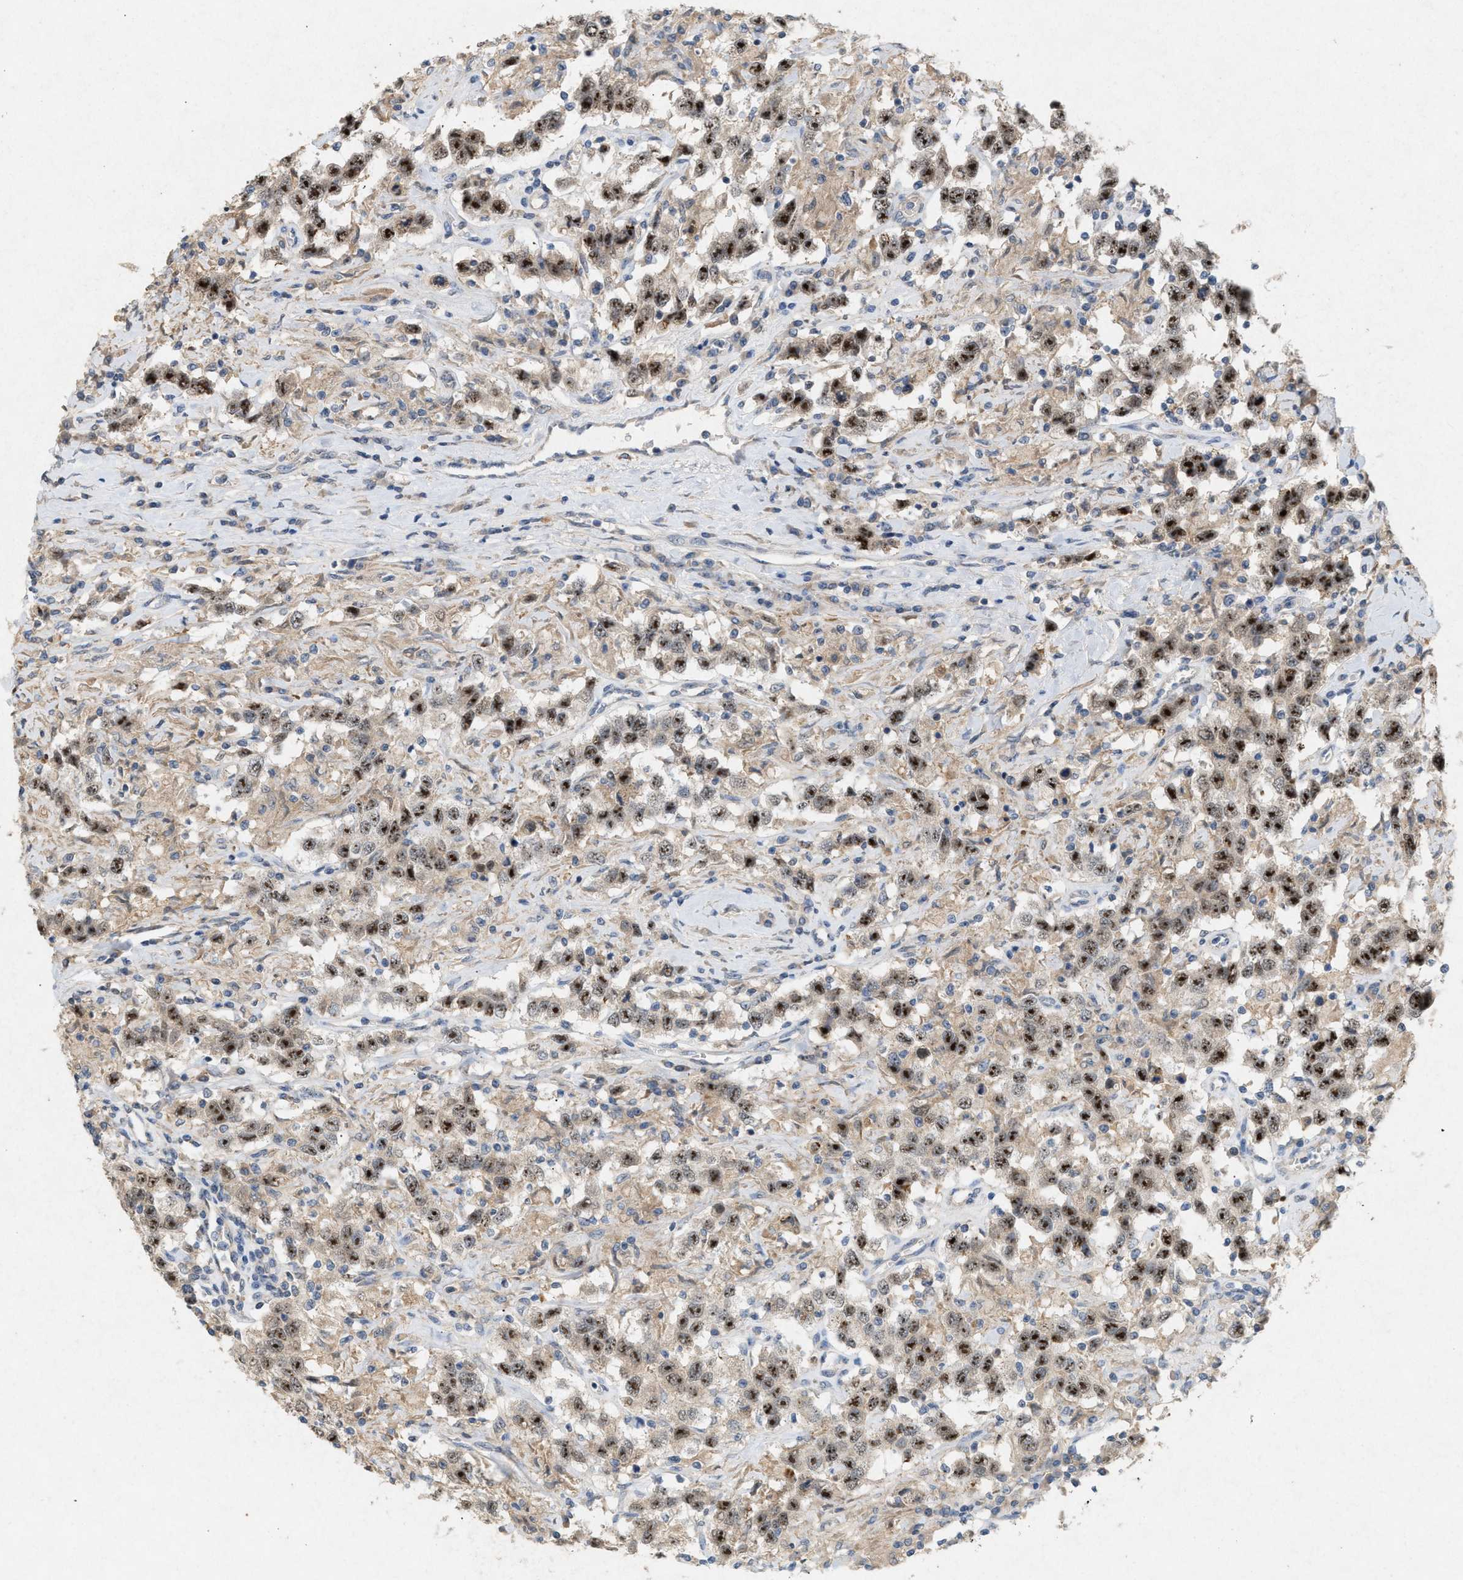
{"staining": {"intensity": "strong", "quantity": ">75%", "location": "nuclear"}, "tissue": "testis cancer", "cell_type": "Tumor cells", "image_type": "cancer", "snomed": [{"axis": "morphology", "description": "Seminoma, NOS"}, {"axis": "topography", "description": "Testis"}], "caption": "DAB (3,3'-diaminobenzidine) immunohistochemical staining of testis cancer demonstrates strong nuclear protein expression in about >75% of tumor cells.", "gene": "DCAF7", "patient": {"sex": "male", "age": 41}}